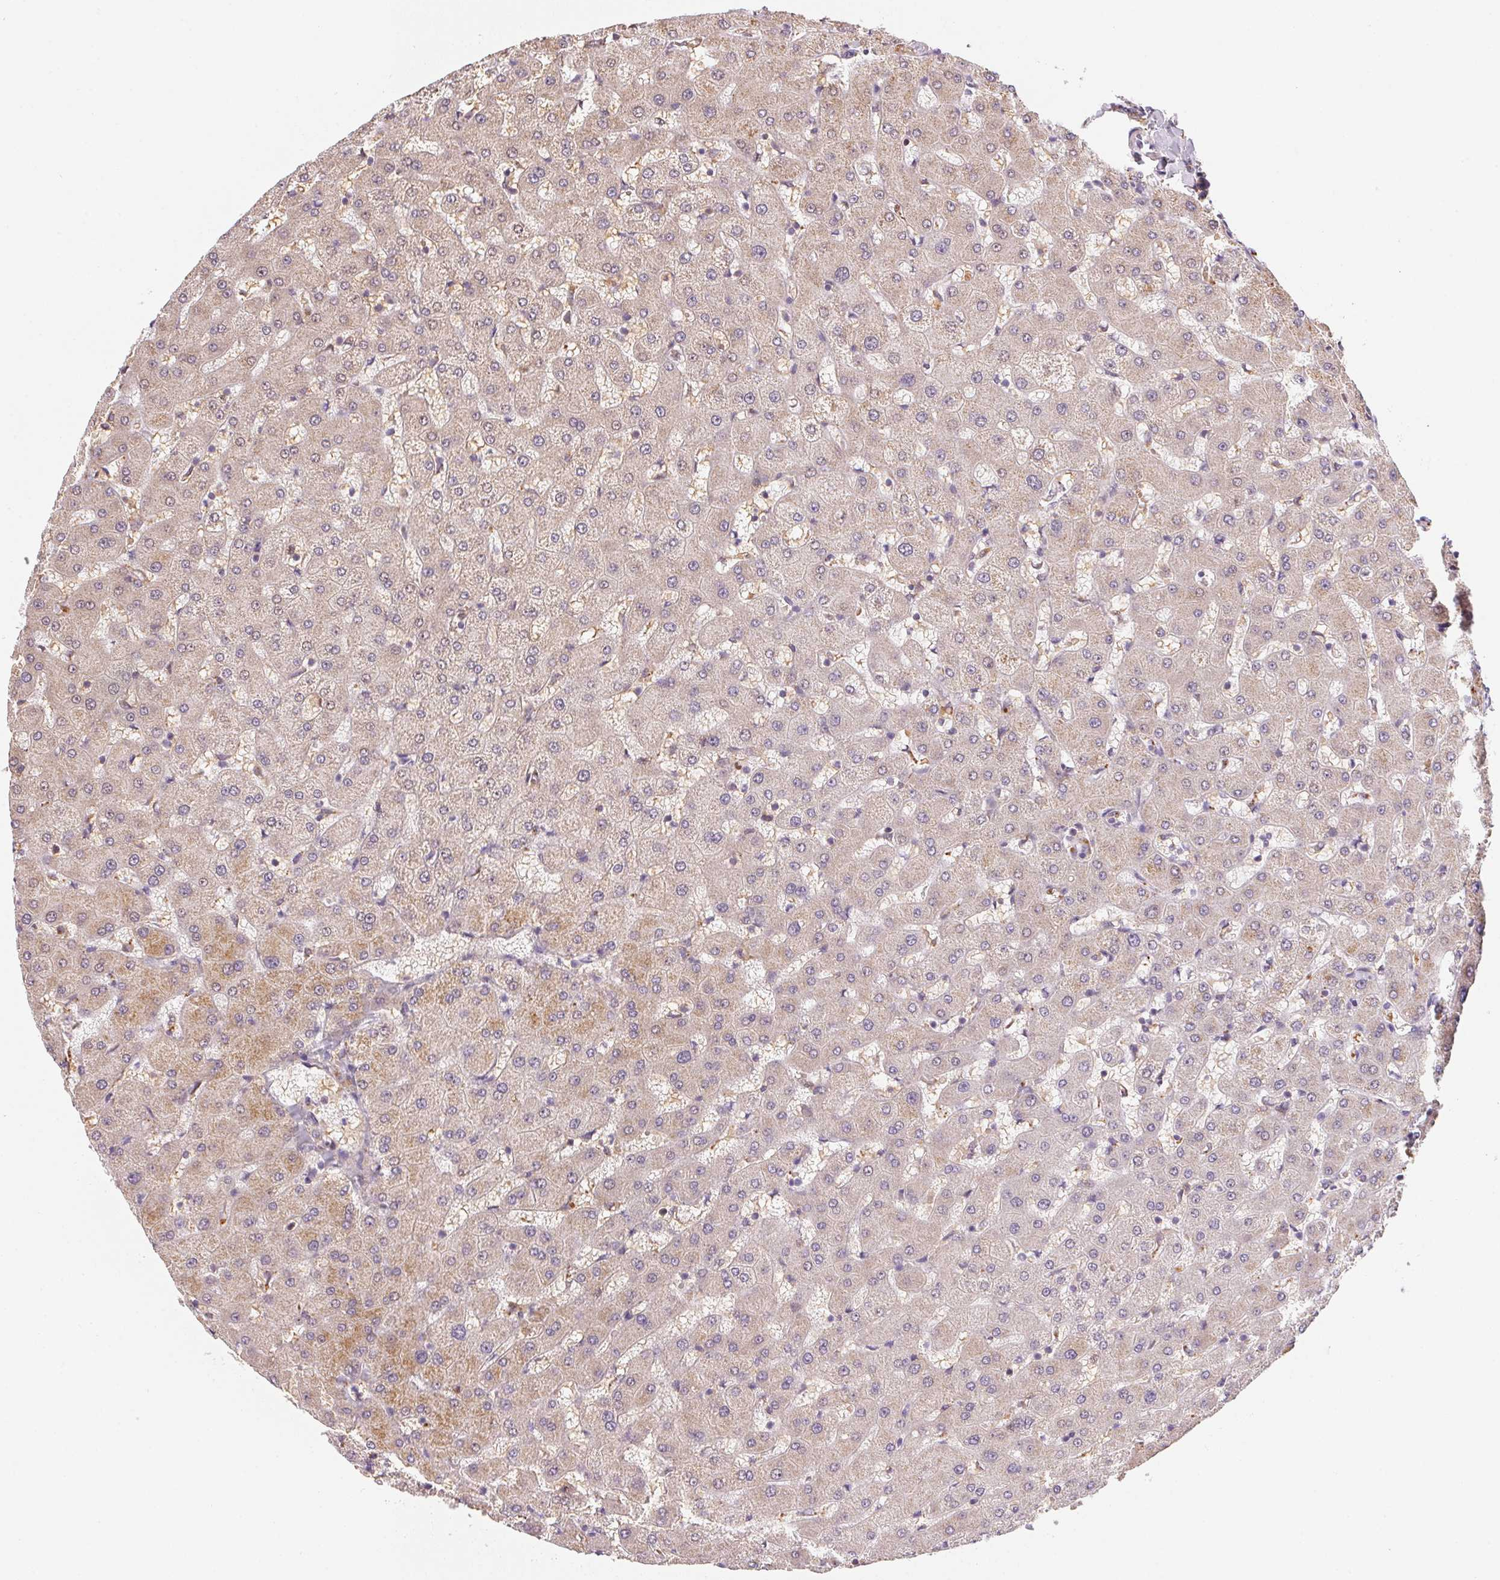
{"staining": {"intensity": "weak", "quantity": "<25%", "location": "cytoplasmic/membranous"}, "tissue": "liver", "cell_type": "Cholangiocytes", "image_type": "normal", "snomed": [{"axis": "morphology", "description": "Normal tissue, NOS"}, {"axis": "topography", "description": "Liver"}], "caption": "Micrograph shows no significant protein positivity in cholangiocytes of benign liver.", "gene": "METTL13", "patient": {"sex": "female", "age": 63}}